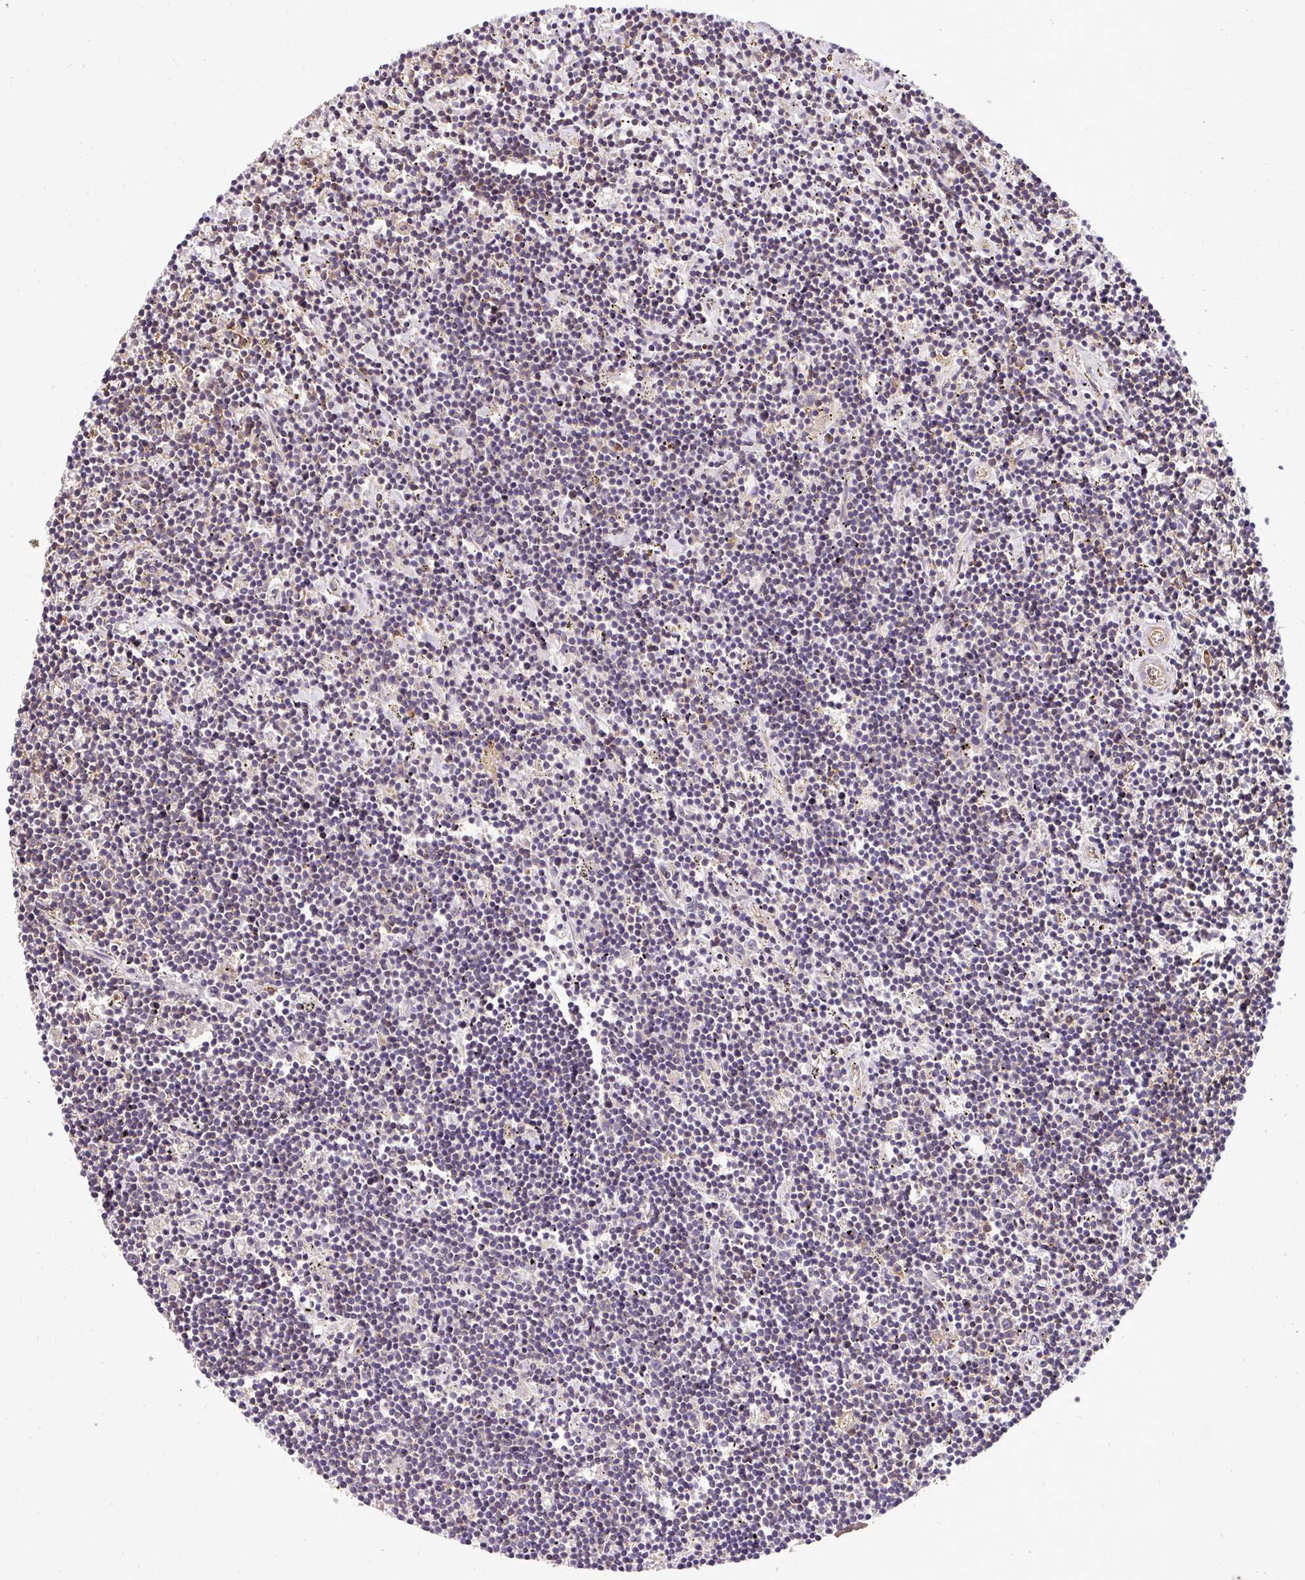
{"staining": {"intensity": "negative", "quantity": "none", "location": "none"}, "tissue": "lymphoma", "cell_type": "Tumor cells", "image_type": "cancer", "snomed": [{"axis": "morphology", "description": "Malignant lymphoma, non-Hodgkin's type, Low grade"}, {"axis": "topography", "description": "Spleen"}], "caption": "Immunohistochemical staining of human lymphoma exhibits no significant positivity in tumor cells.", "gene": "CASS4", "patient": {"sex": "male", "age": 76}}